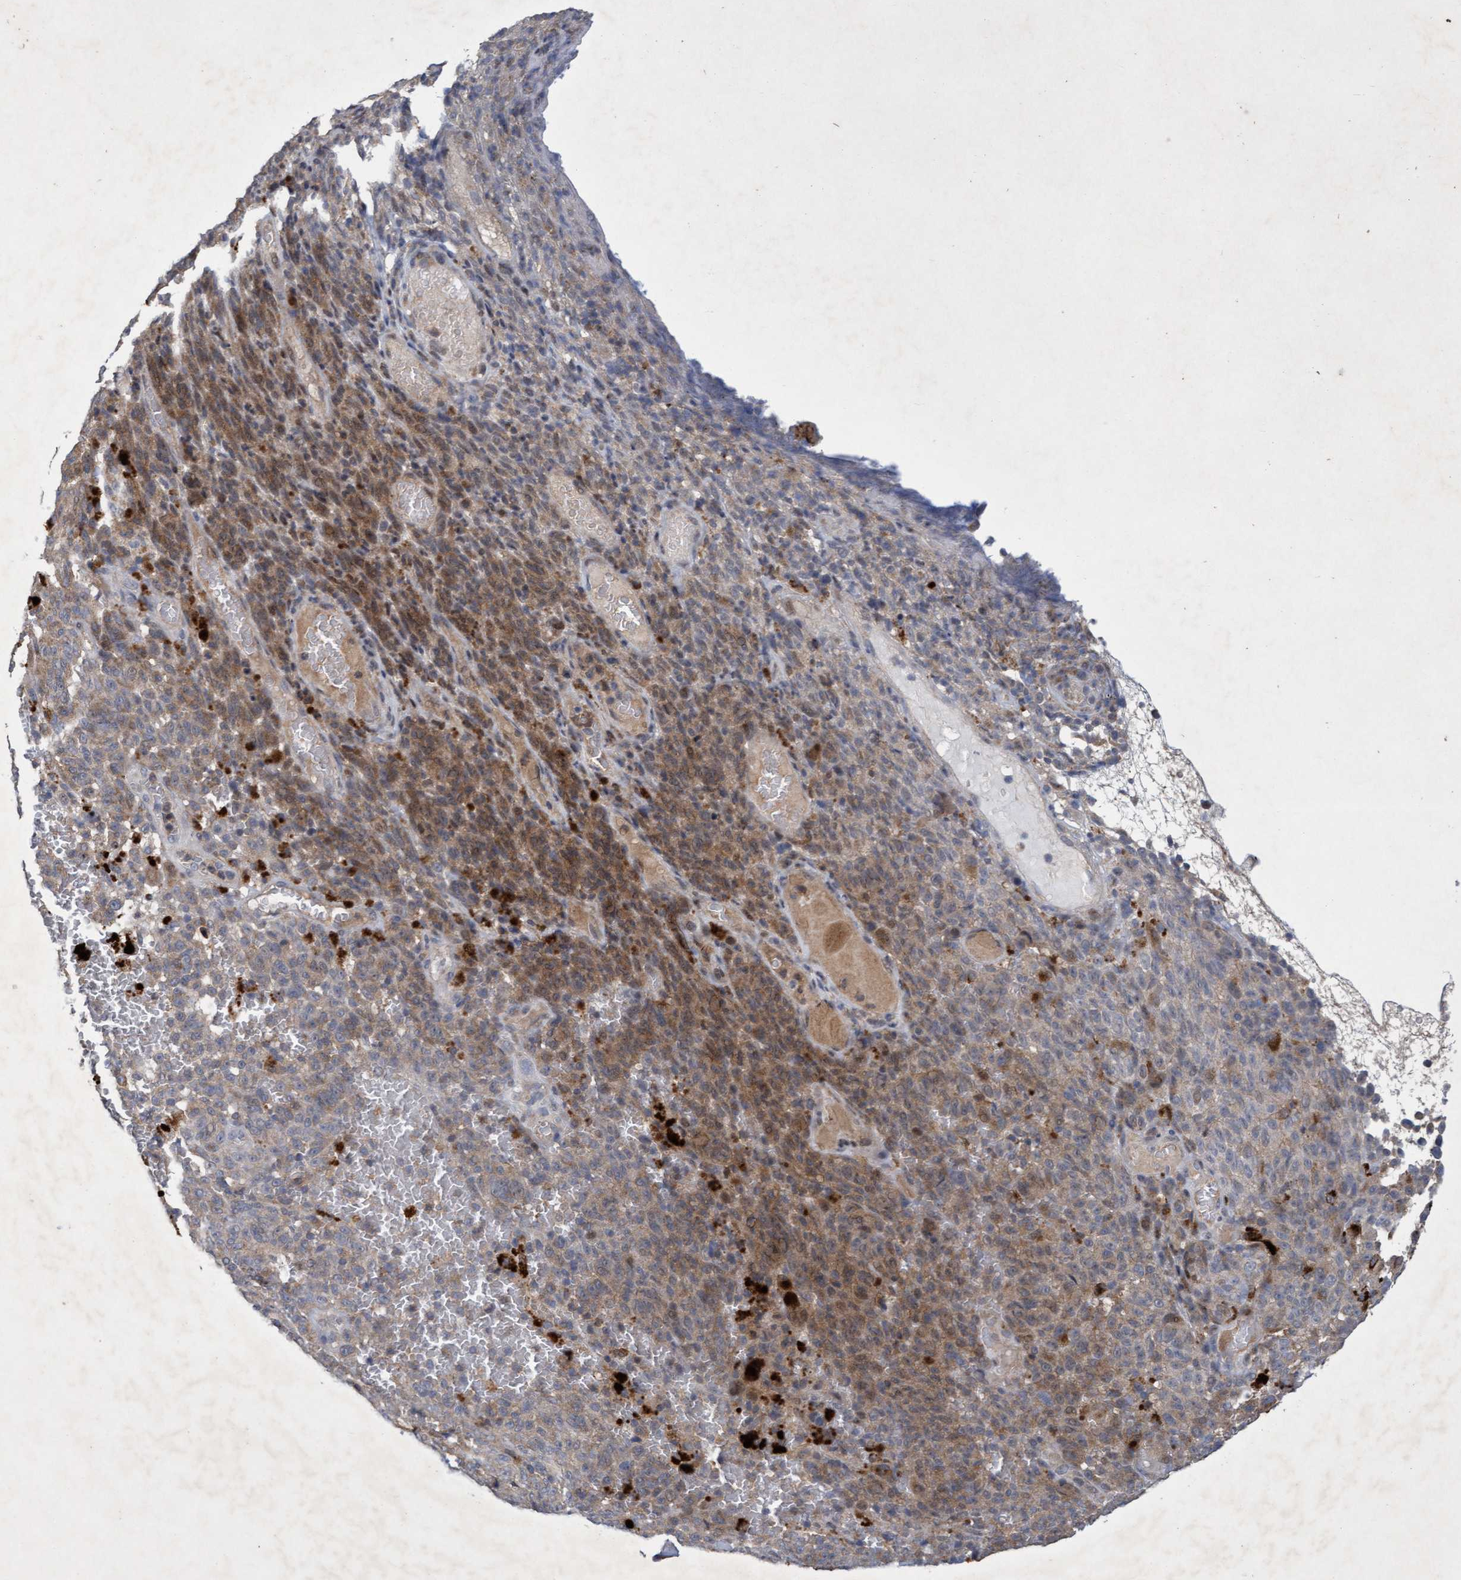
{"staining": {"intensity": "moderate", "quantity": "<25%", "location": "cytoplasmic/membranous"}, "tissue": "melanoma", "cell_type": "Tumor cells", "image_type": "cancer", "snomed": [{"axis": "morphology", "description": "Malignant melanoma, NOS"}, {"axis": "topography", "description": "Skin"}], "caption": "Immunohistochemistry image of human melanoma stained for a protein (brown), which shows low levels of moderate cytoplasmic/membranous staining in about <25% of tumor cells.", "gene": "ZNF677", "patient": {"sex": "female", "age": 82}}